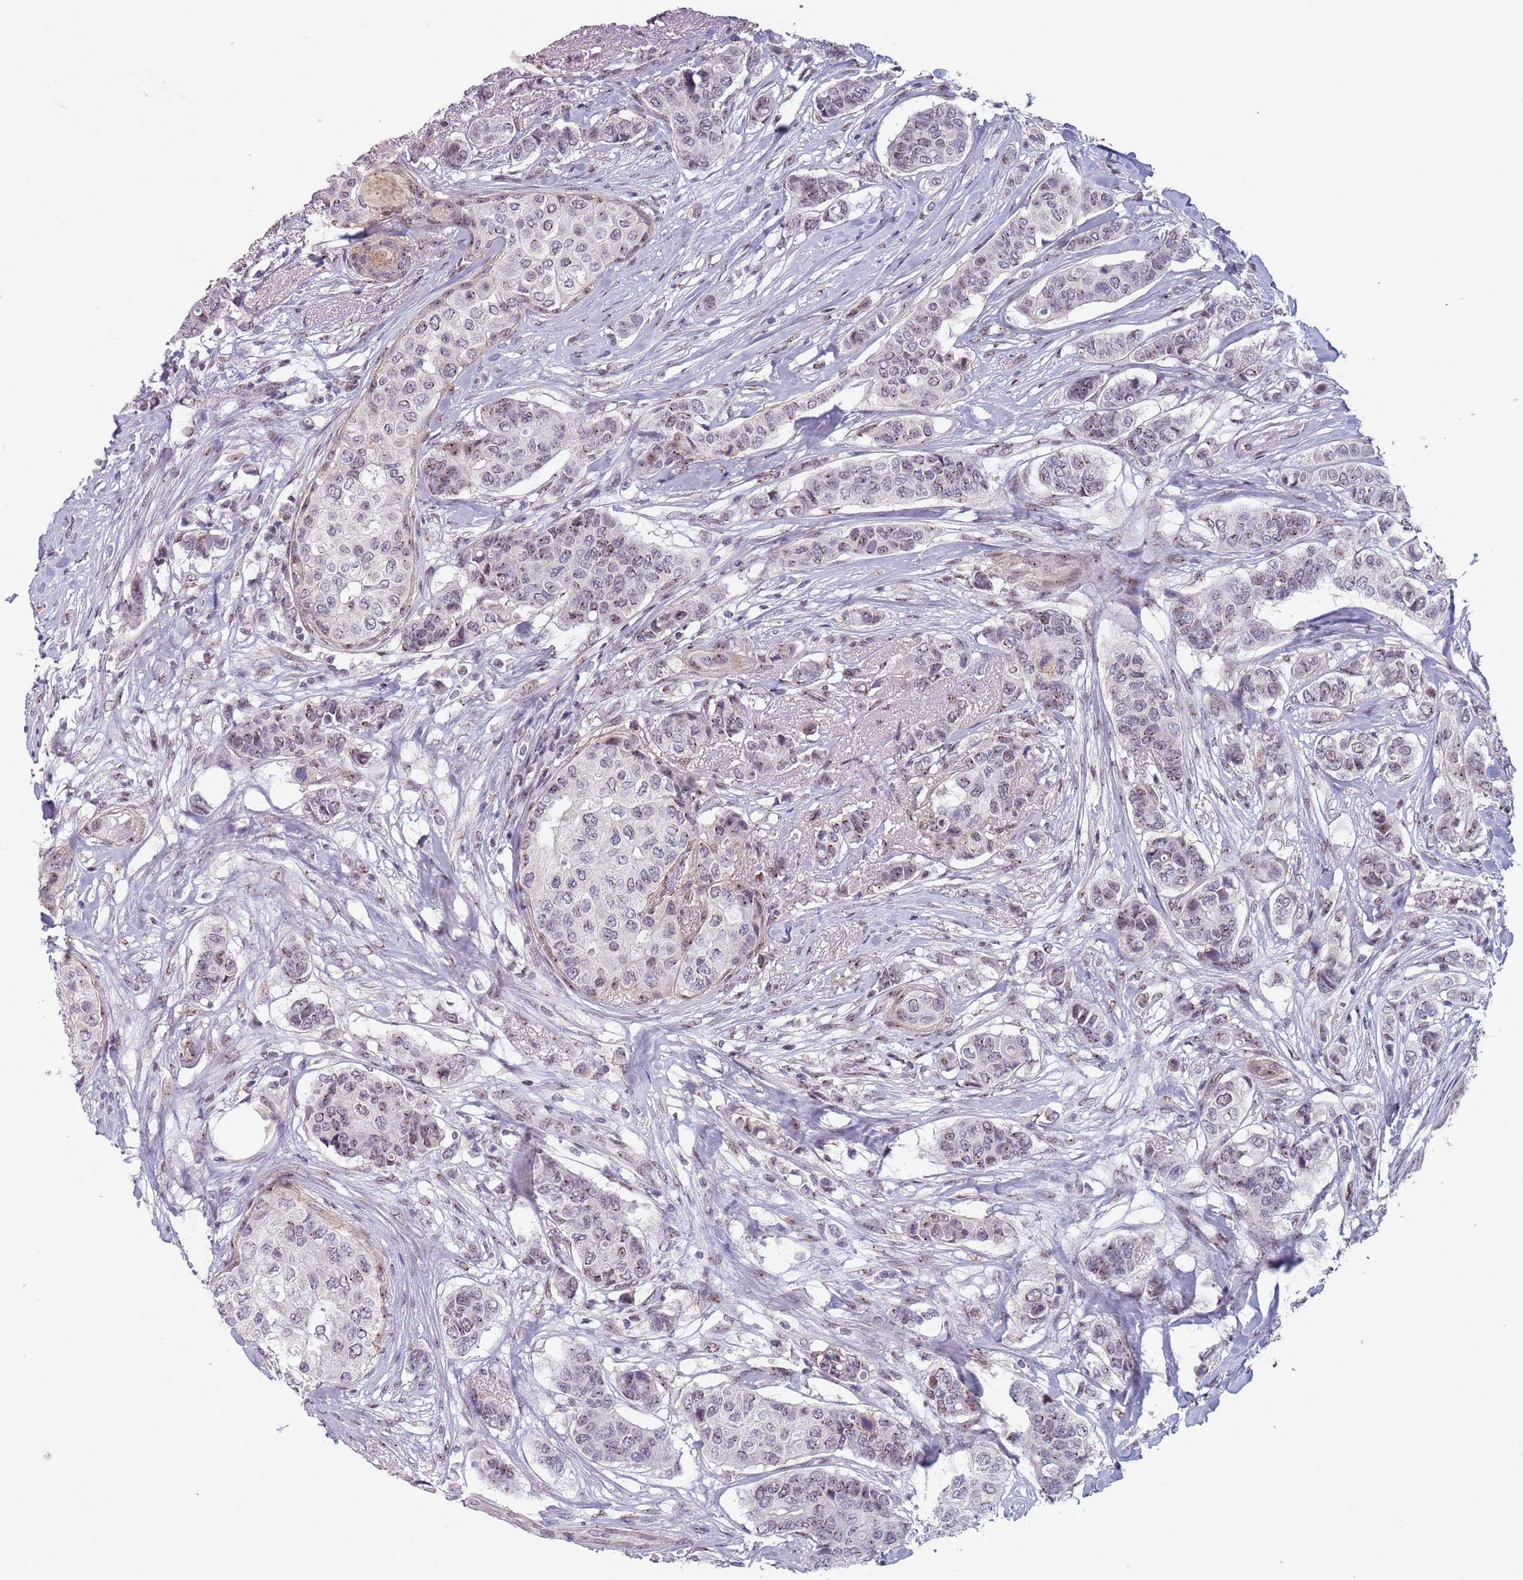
{"staining": {"intensity": "weak", "quantity": "25%-75%", "location": "nuclear"}, "tissue": "breast cancer", "cell_type": "Tumor cells", "image_type": "cancer", "snomed": [{"axis": "morphology", "description": "Lobular carcinoma"}, {"axis": "topography", "description": "Breast"}], "caption": "Lobular carcinoma (breast) was stained to show a protein in brown. There is low levels of weak nuclear expression in about 25%-75% of tumor cells.", "gene": "CIZ1", "patient": {"sex": "female", "age": 51}}